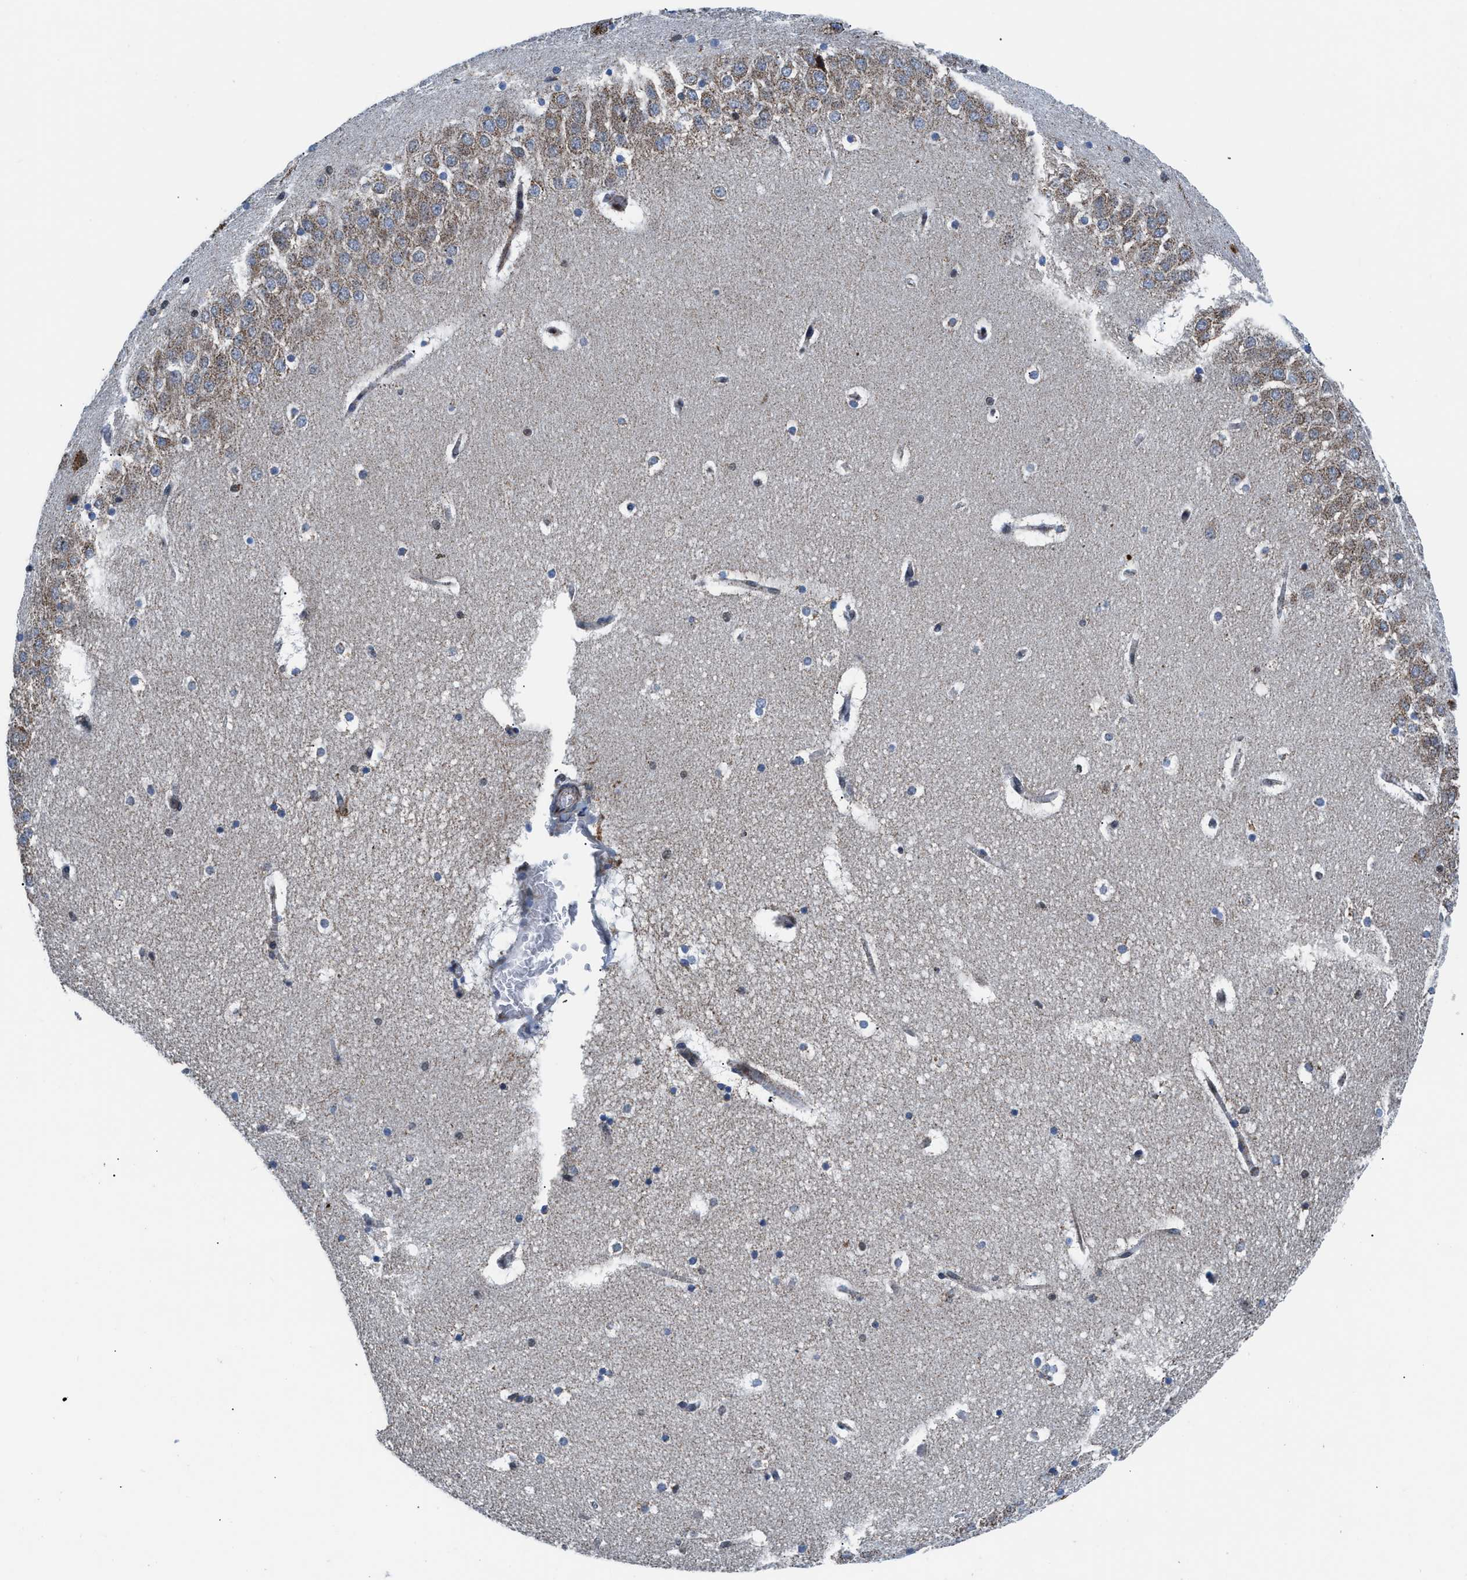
{"staining": {"intensity": "strong", "quantity": "25%-75%", "location": "cytoplasmic/membranous"}, "tissue": "hippocampus", "cell_type": "Glial cells", "image_type": "normal", "snomed": [{"axis": "morphology", "description": "Normal tissue, NOS"}, {"axis": "topography", "description": "Hippocampus"}], "caption": "Protein staining exhibits strong cytoplasmic/membranous expression in approximately 25%-75% of glial cells in normal hippocampus.", "gene": "LMO2", "patient": {"sex": "male", "age": 45}}